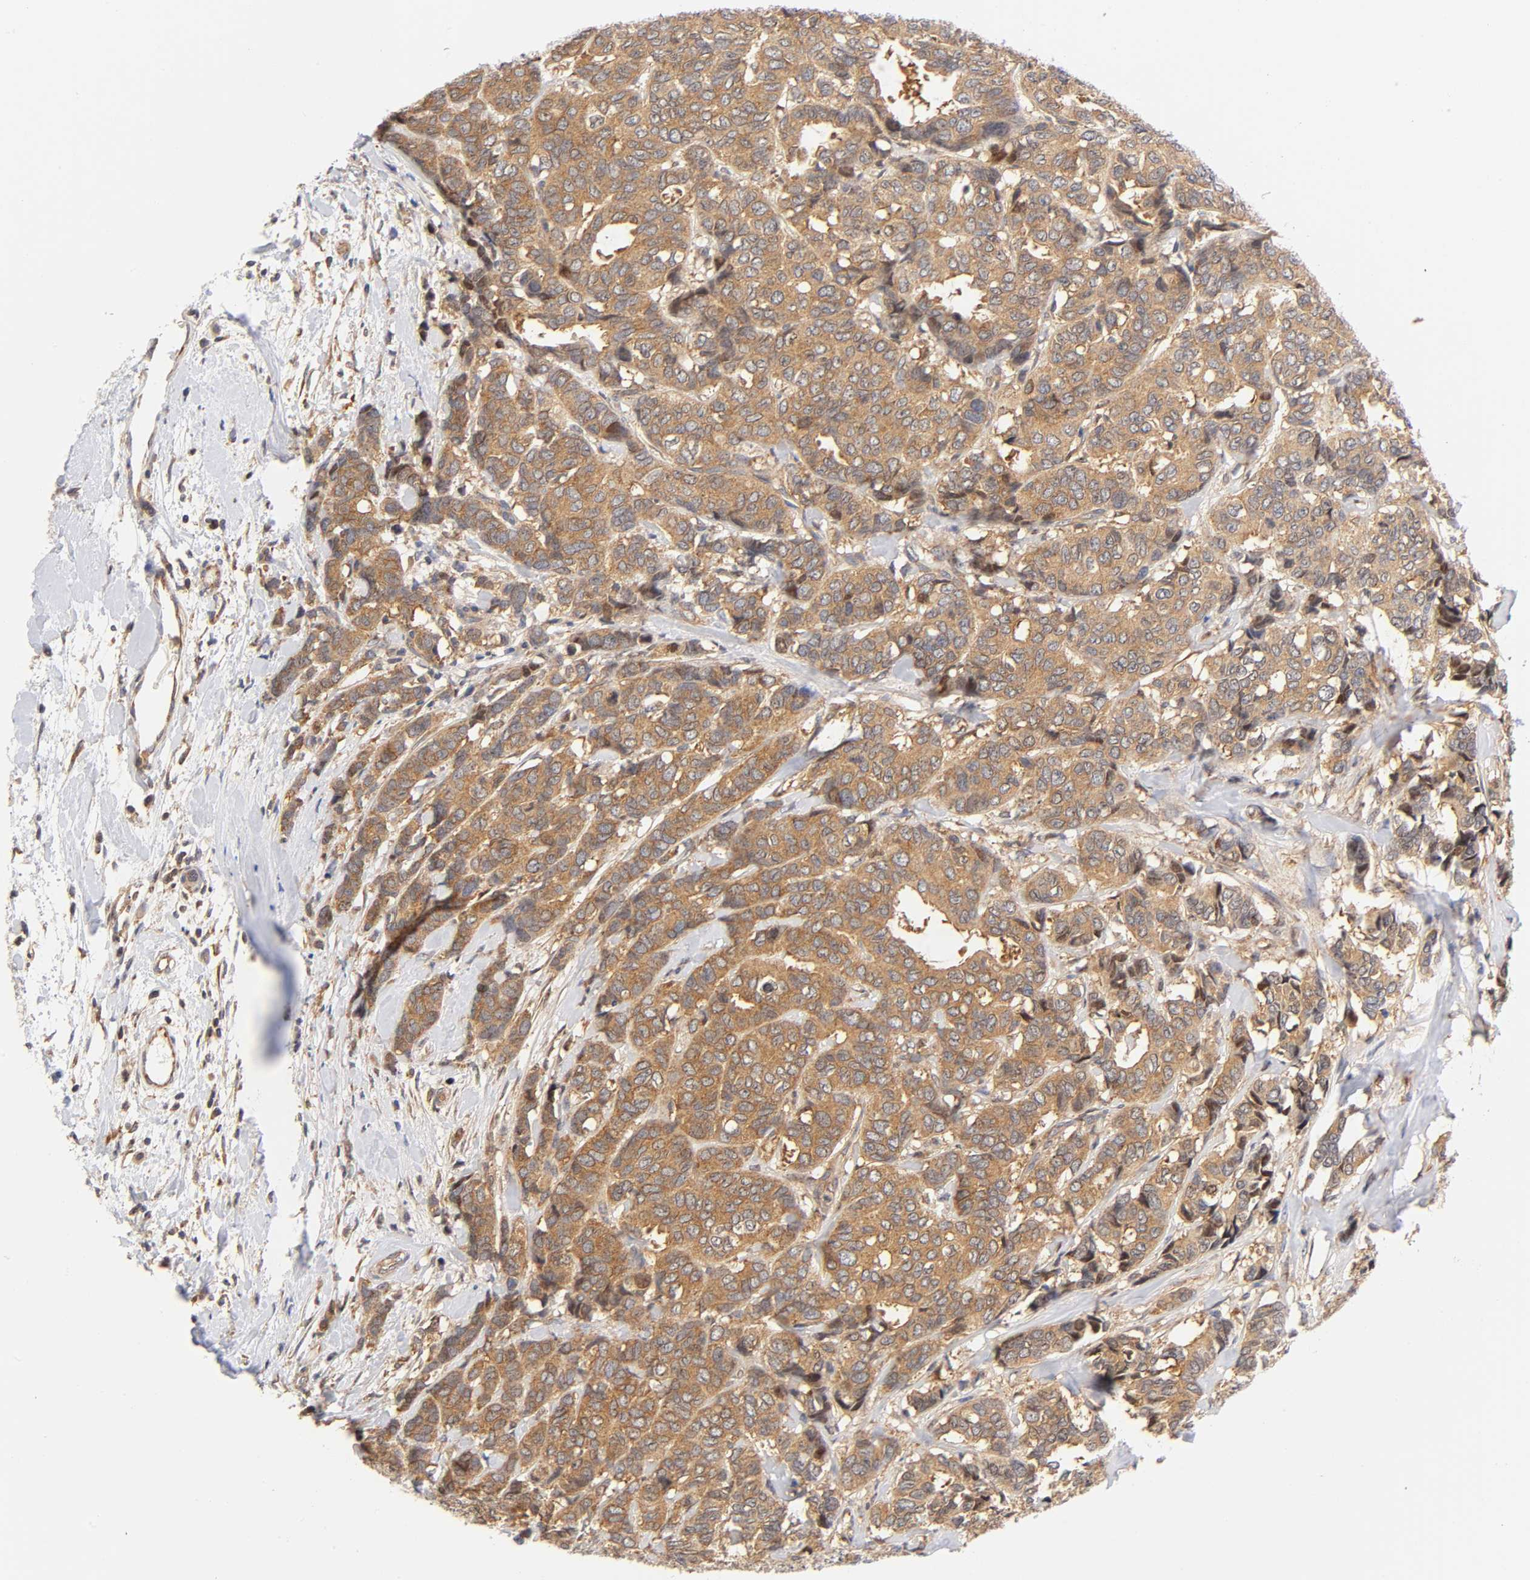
{"staining": {"intensity": "strong", "quantity": ">75%", "location": "cytoplasmic/membranous"}, "tissue": "breast cancer", "cell_type": "Tumor cells", "image_type": "cancer", "snomed": [{"axis": "morphology", "description": "Duct carcinoma"}, {"axis": "topography", "description": "Breast"}], "caption": "Breast cancer was stained to show a protein in brown. There is high levels of strong cytoplasmic/membranous expression in about >75% of tumor cells.", "gene": "PAFAH1B1", "patient": {"sex": "female", "age": 87}}